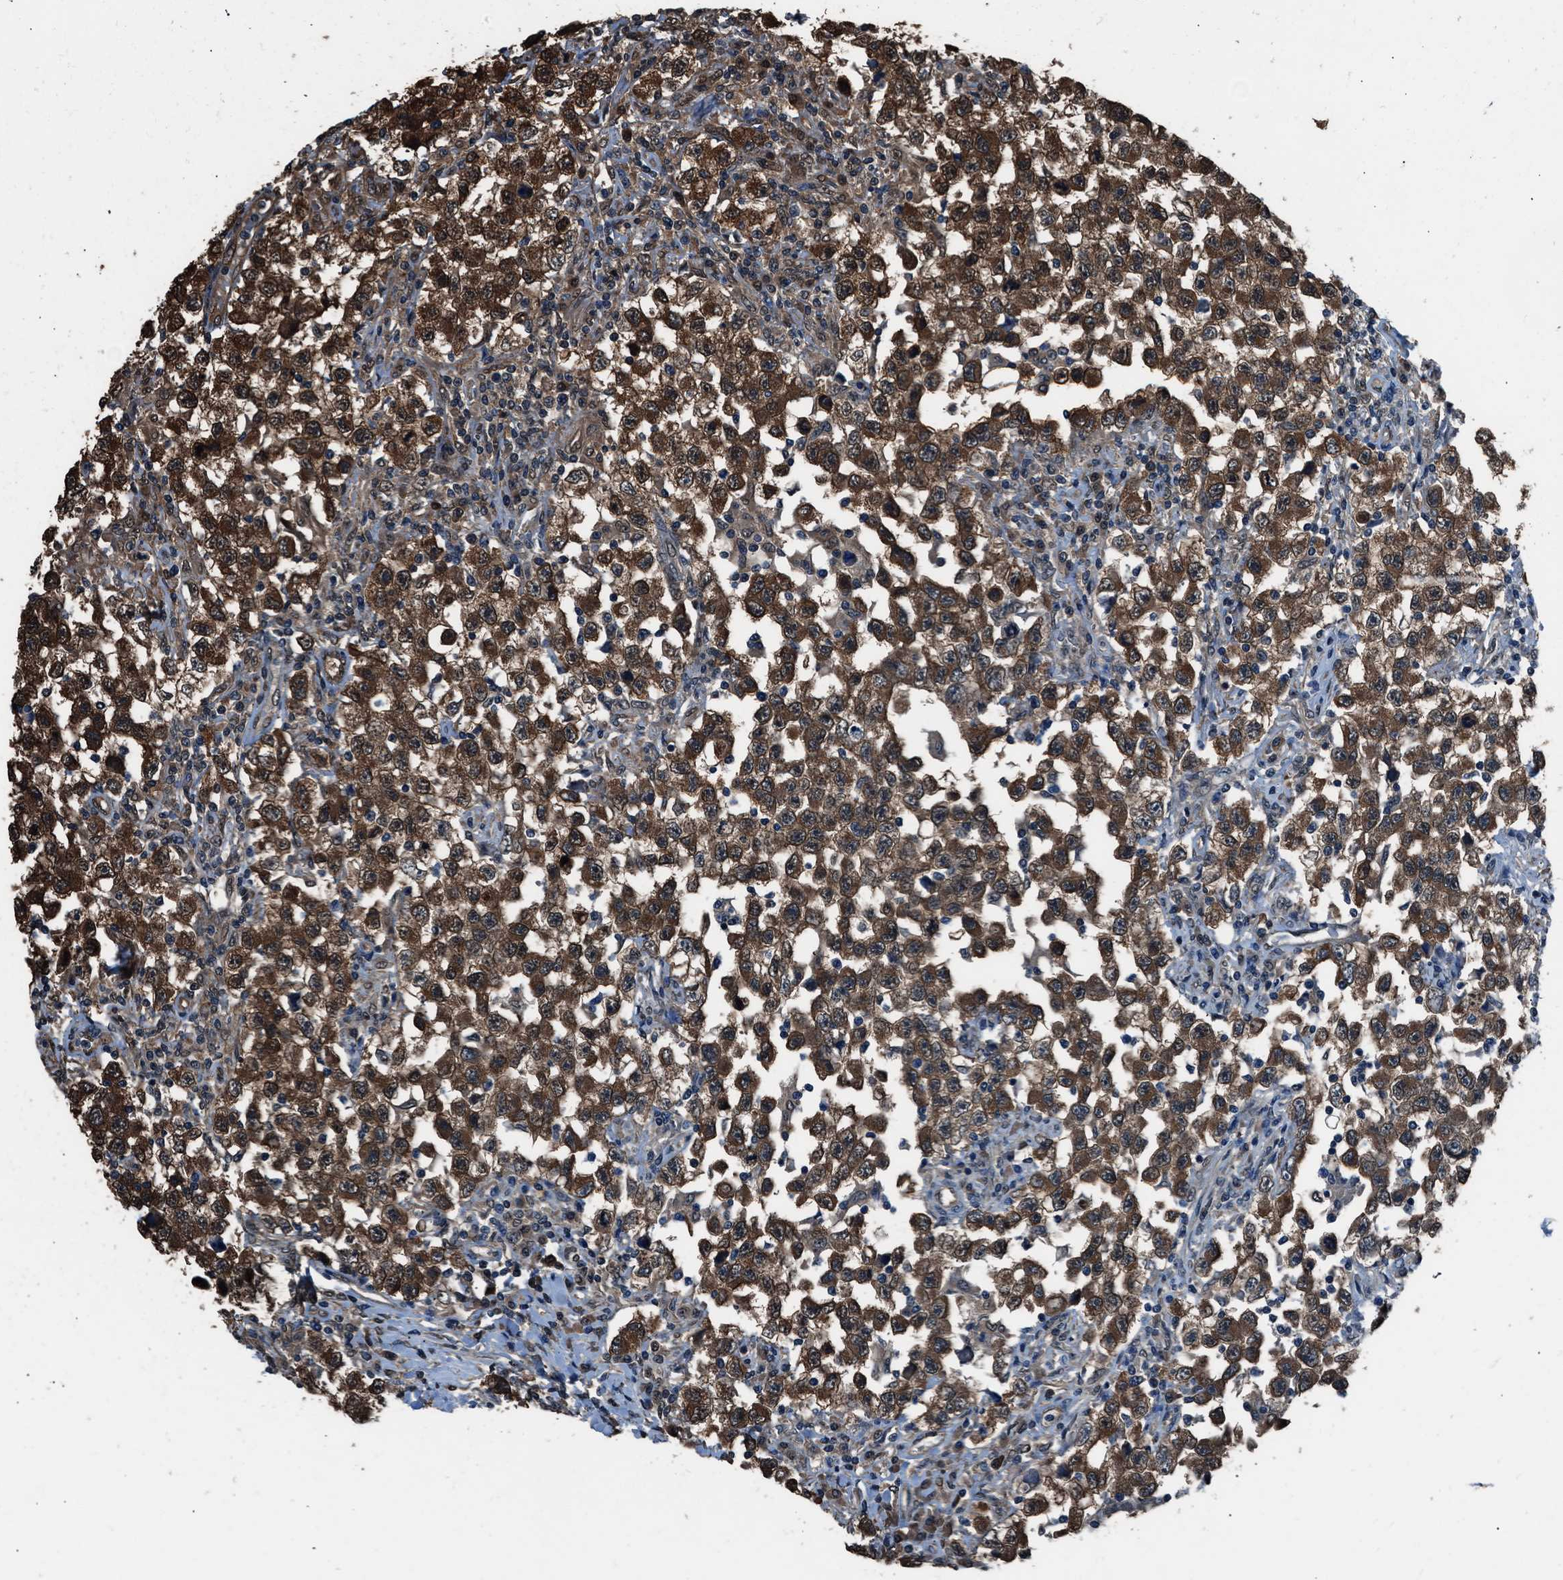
{"staining": {"intensity": "strong", "quantity": "25%-75%", "location": "cytoplasmic/membranous,nuclear"}, "tissue": "testis cancer", "cell_type": "Tumor cells", "image_type": "cancer", "snomed": [{"axis": "morphology", "description": "Carcinoma, Embryonal, NOS"}, {"axis": "topography", "description": "Testis"}], "caption": "IHC histopathology image of neoplastic tissue: embryonal carcinoma (testis) stained using immunohistochemistry exhibits high levels of strong protein expression localized specifically in the cytoplasmic/membranous and nuclear of tumor cells, appearing as a cytoplasmic/membranous and nuclear brown color.", "gene": "YWHAG", "patient": {"sex": "male", "age": 21}}